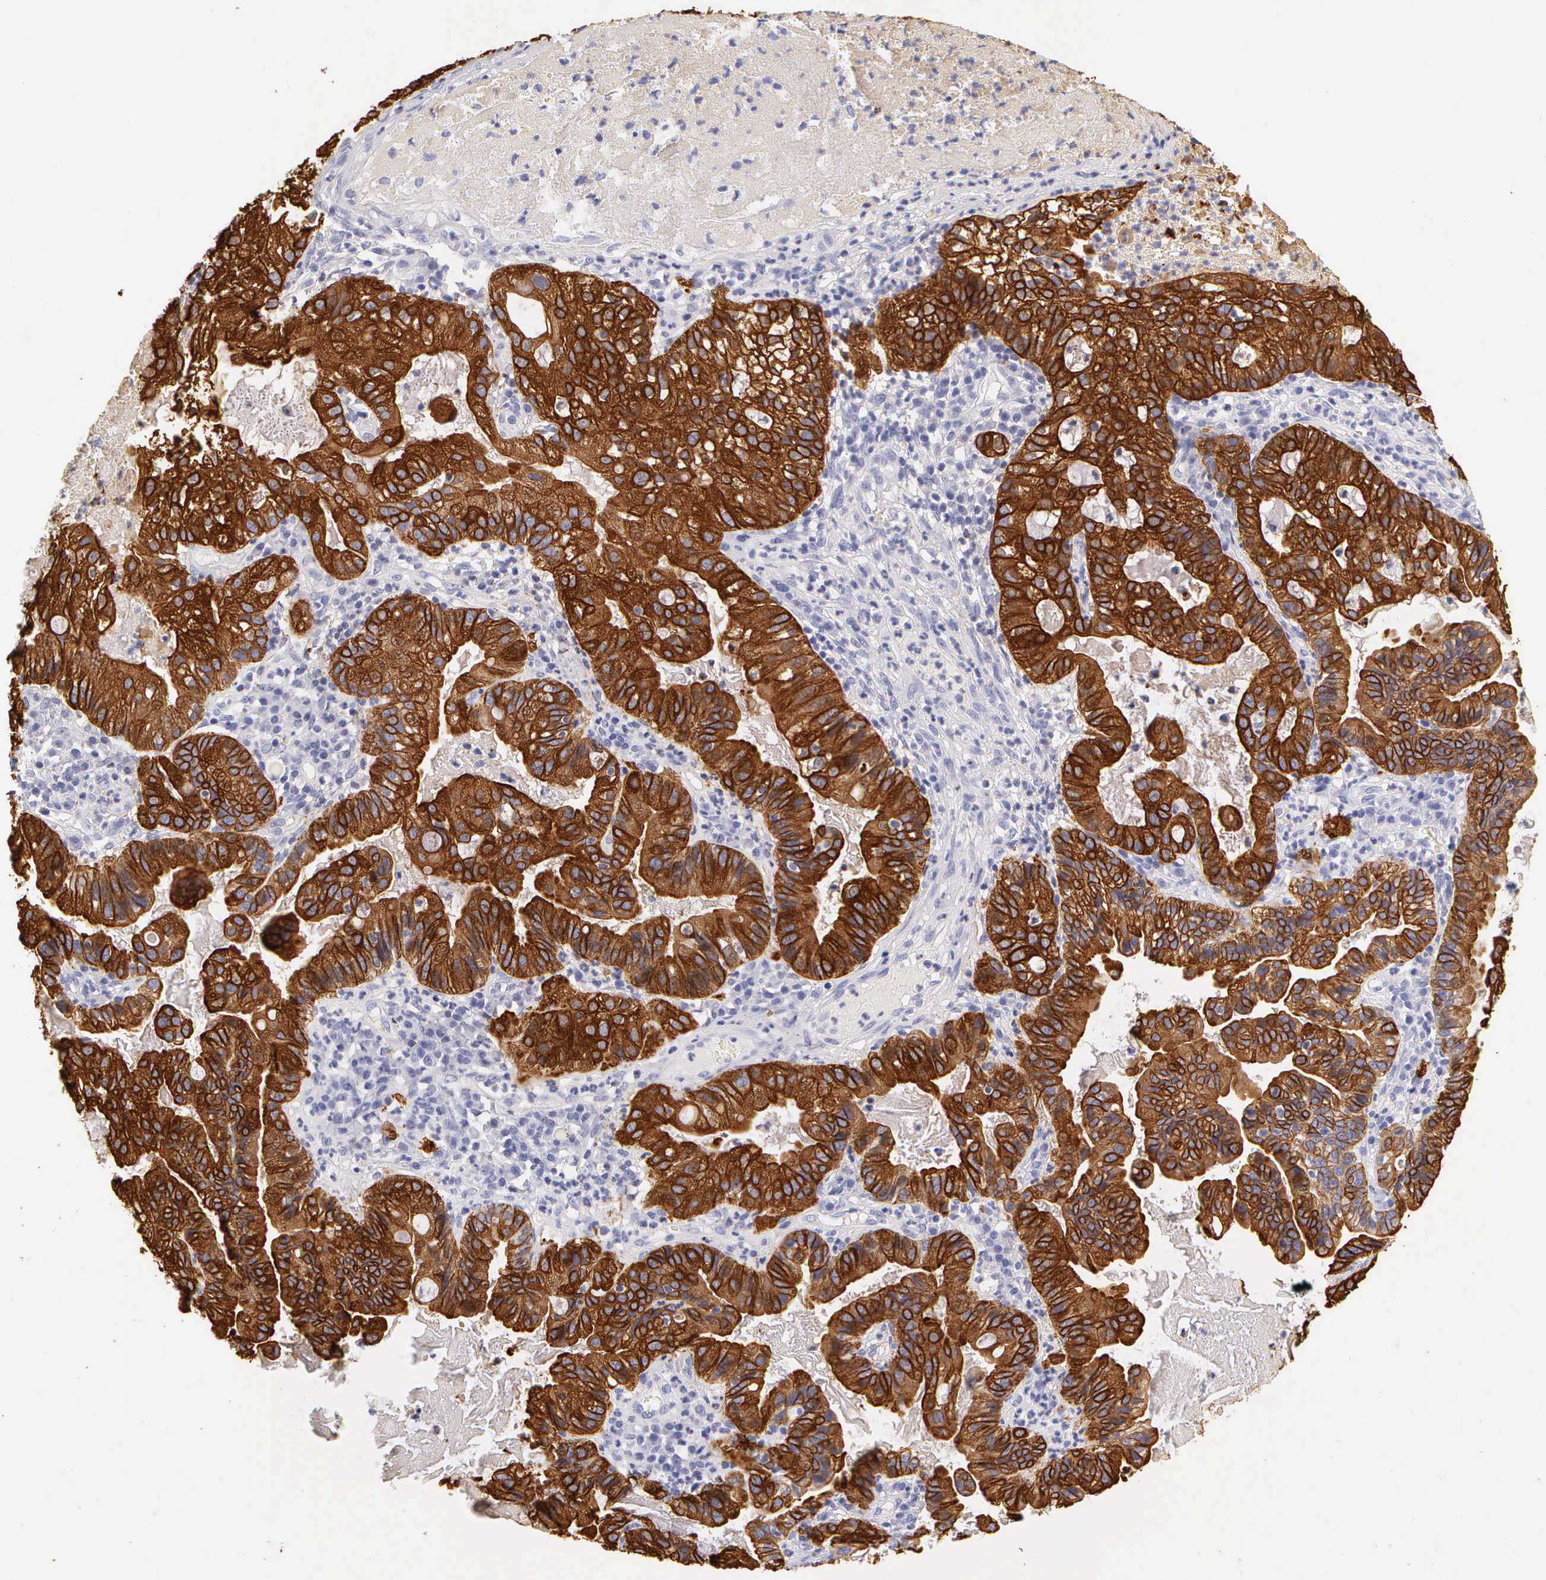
{"staining": {"intensity": "strong", "quantity": ">75%", "location": "cytoplasmic/membranous"}, "tissue": "cervical cancer", "cell_type": "Tumor cells", "image_type": "cancer", "snomed": [{"axis": "morphology", "description": "Adenocarcinoma, NOS"}, {"axis": "topography", "description": "Cervix"}], "caption": "Protein expression analysis of cervical adenocarcinoma exhibits strong cytoplasmic/membranous expression in approximately >75% of tumor cells.", "gene": "KRT17", "patient": {"sex": "female", "age": 41}}